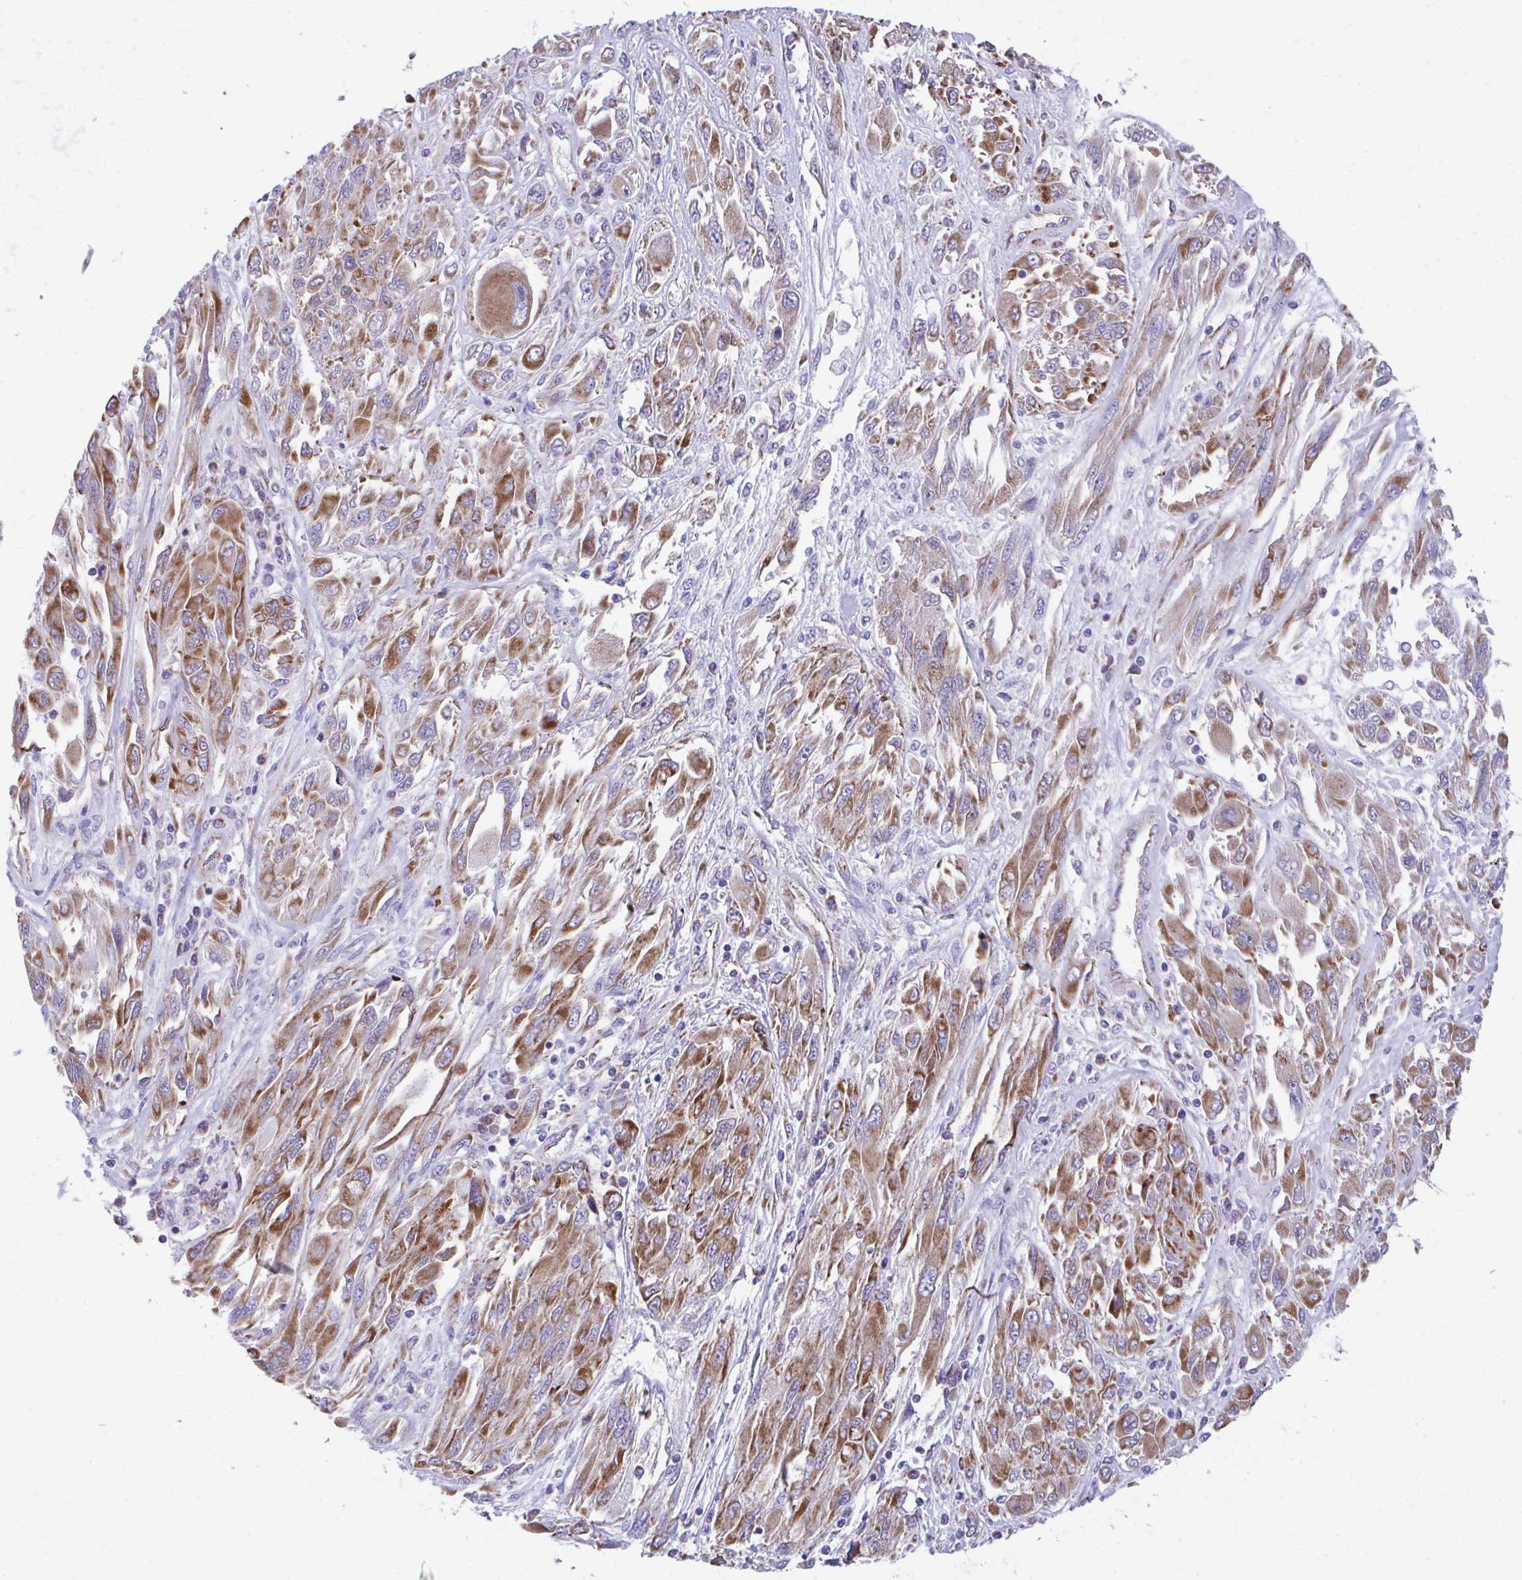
{"staining": {"intensity": "moderate", "quantity": ">75%", "location": "cytoplasmic/membranous"}, "tissue": "melanoma", "cell_type": "Tumor cells", "image_type": "cancer", "snomed": [{"axis": "morphology", "description": "Malignant melanoma, NOS"}, {"axis": "topography", "description": "Skin"}], "caption": "Melanoma stained for a protein (brown) reveals moderate cytoplasmic/membranous positive staining in approximately >75% of tumor cells.", "gene": "MRPL19", "patient": {"sex": "female", "age": 91}}